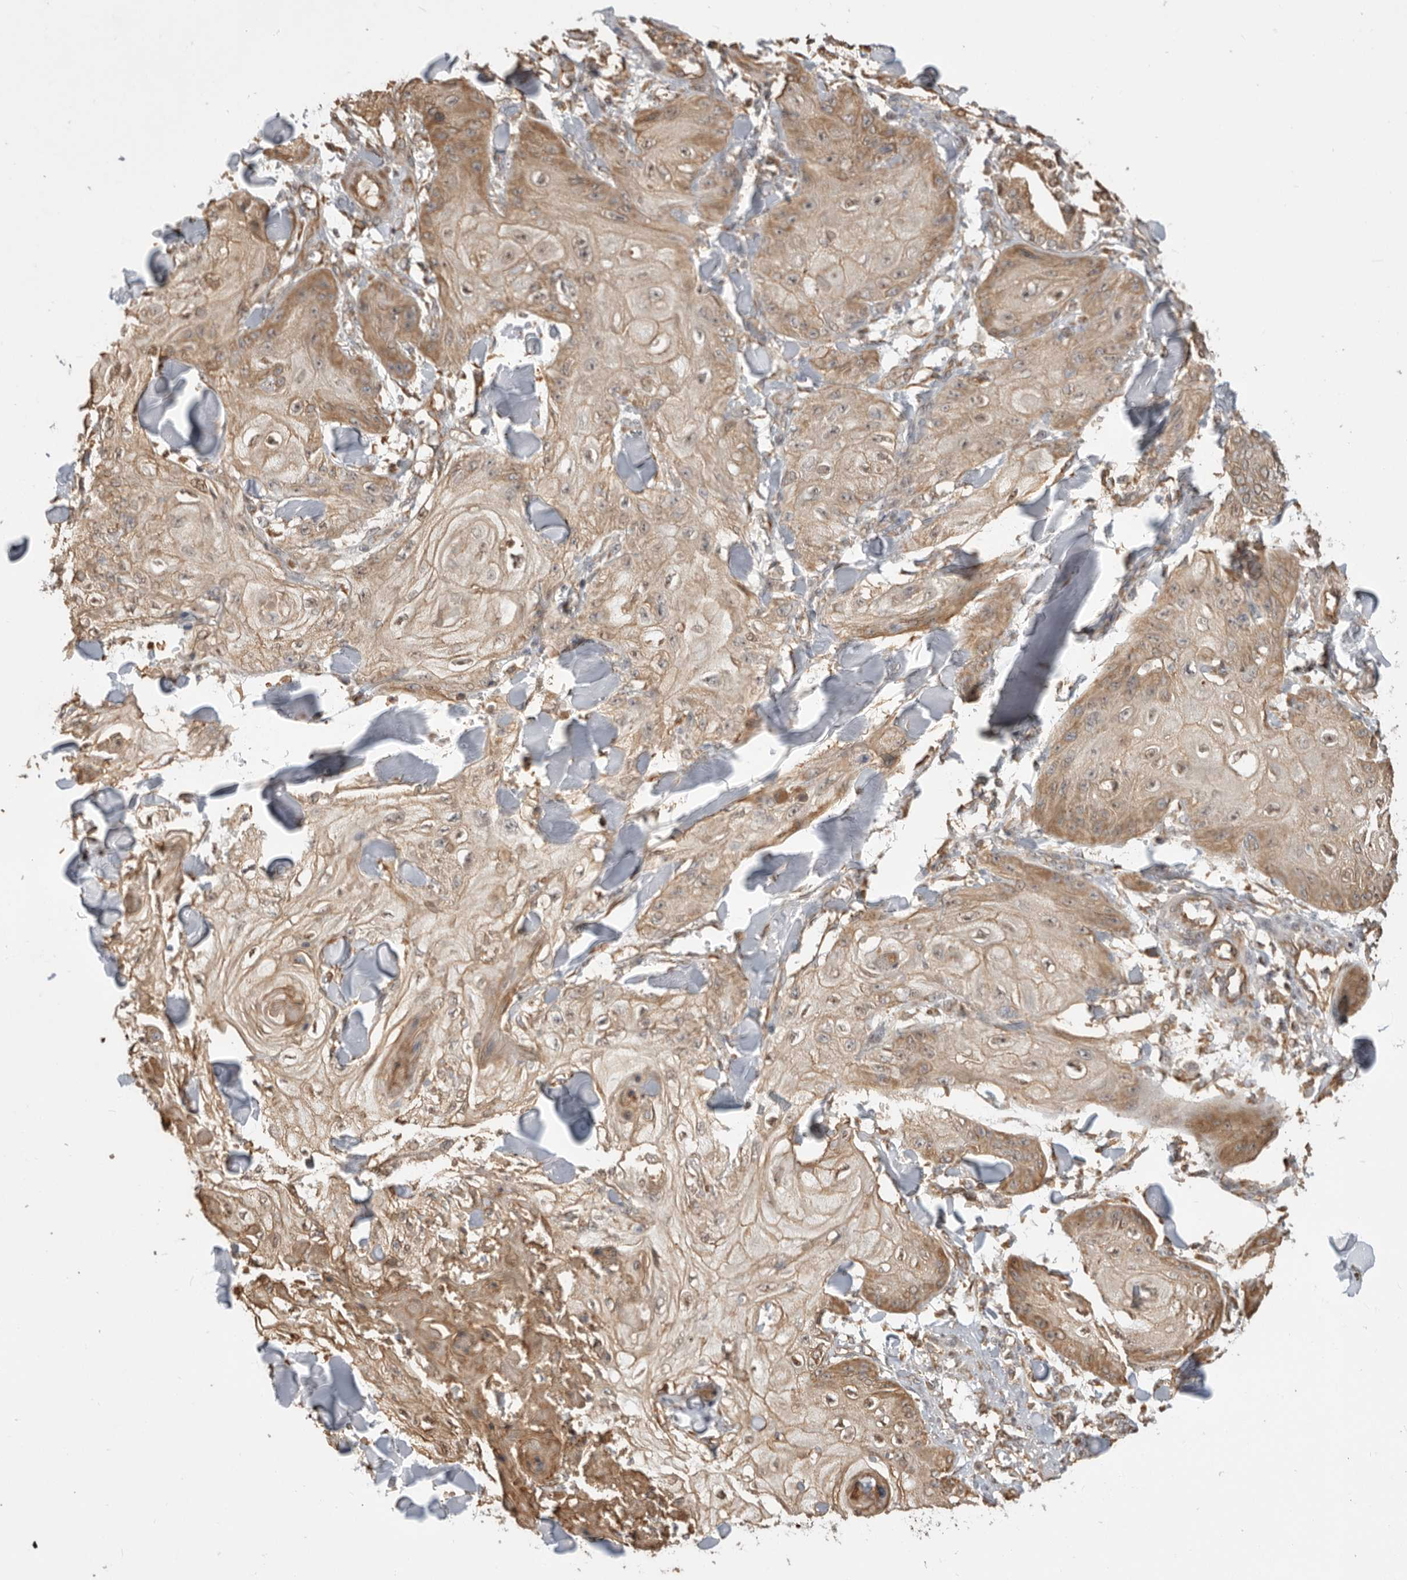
{"staining": {"intensity": "moderate", "quantity": ">75%", "location": "cytoplasmic/membranous"}, "tissue": "skin cancer", "cell_type": "Tumor cells", "image_type": "cancer", "snomed": [{"axis": "morphology", "description": "Squamous cell carcinoma, NOS"}, {"axis": "topography", "description": "Skin"}], "caption": "High-magnification brightfield microscopy of skin cancer stained with DAB (brown) and counterstained with hematoxylin (blue). tumor cells exhibit moderate cytoplasmic/membranous staining is identified in approximately>75% of cells.", "gene": "DPH7", "patient": {"sex": "male", "age": 74}}